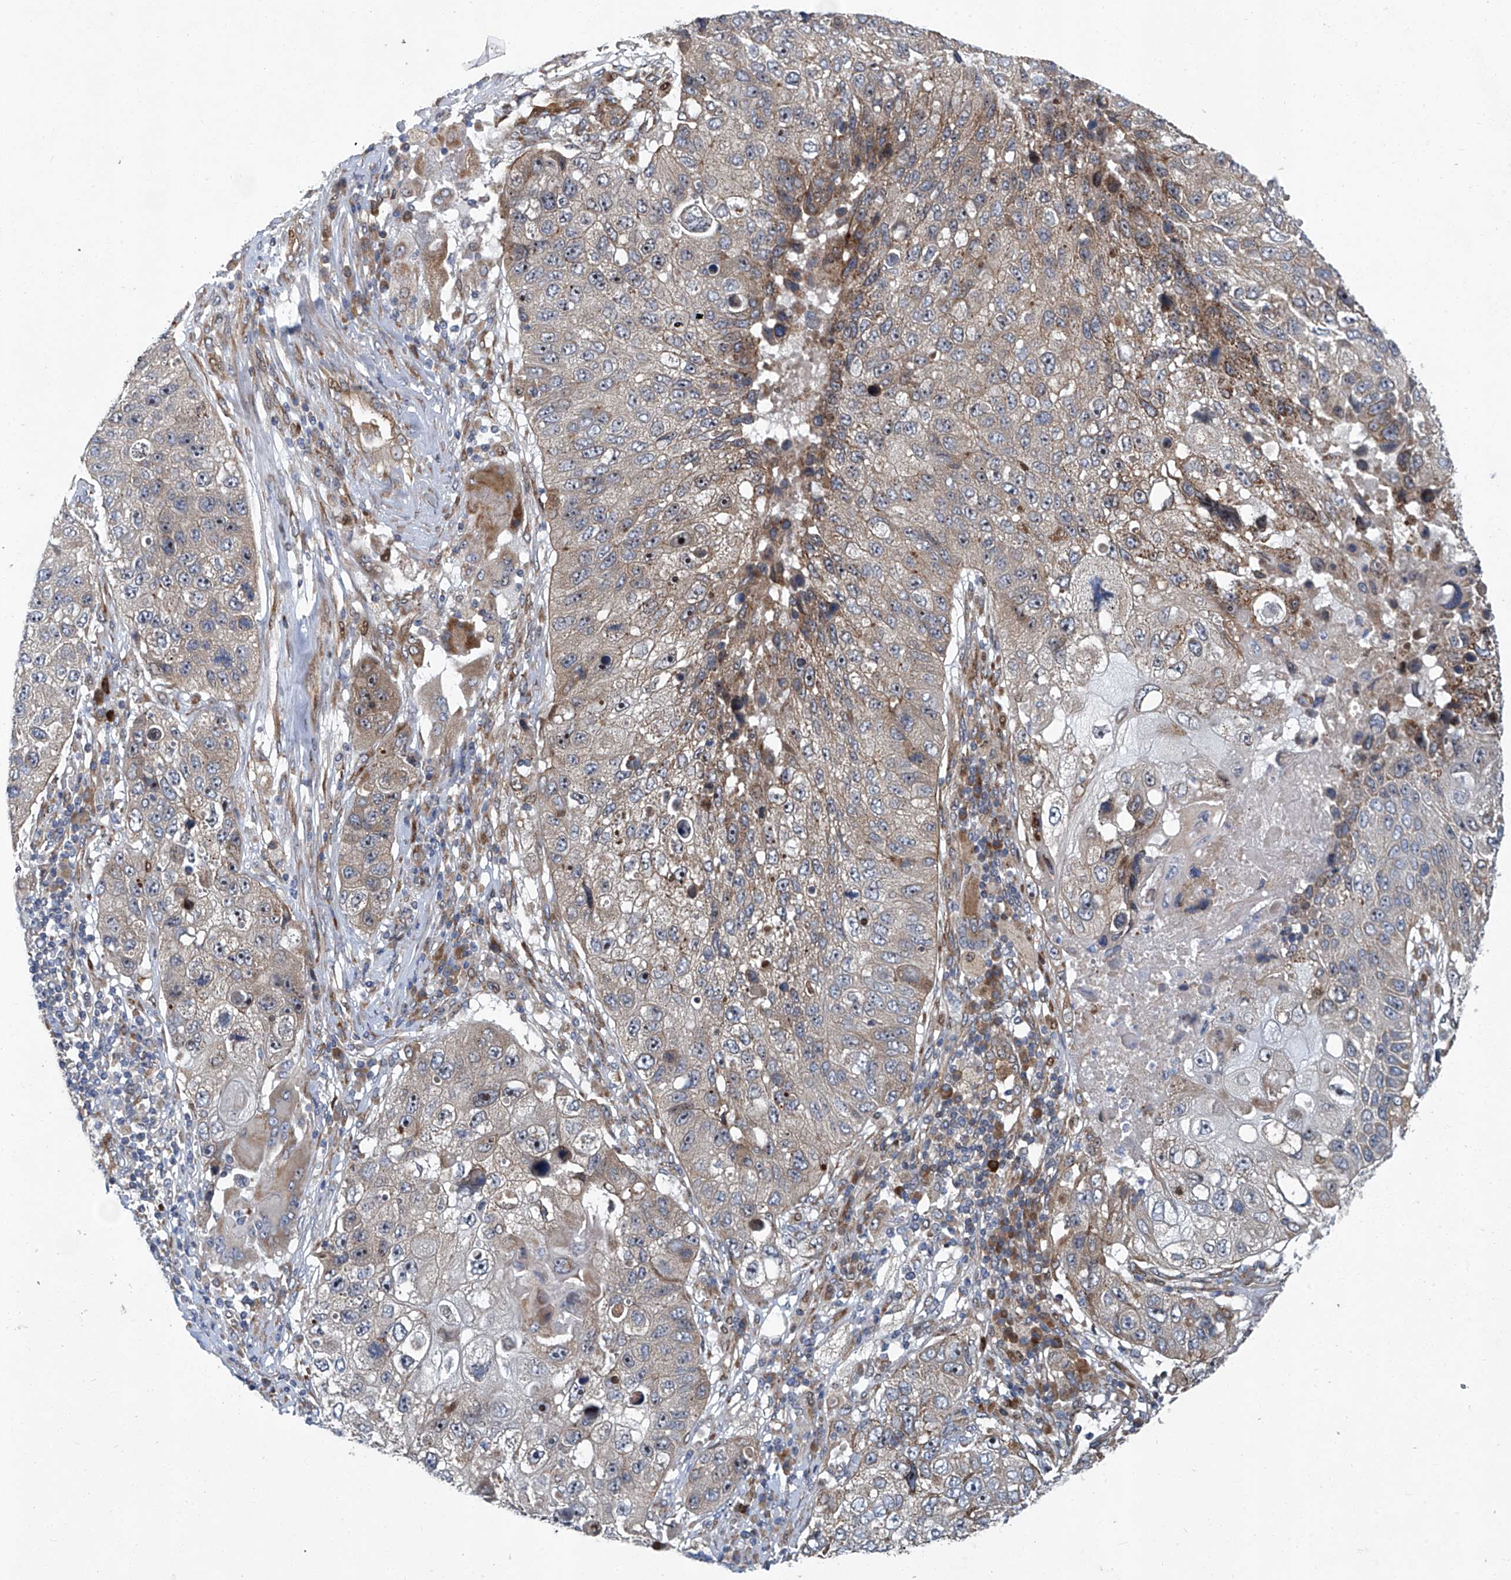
{"staining": {"intensity": "weak", "quantity": "<25%", "location": "cytoplasmic/membranous"}, "tissue": "lung cancer", "cell_type": "Tumor cells", "image_type": "cancer", "snomed": [{"axis": "morphology", "description": "Squamous cell carcinoma, NOS"}, {"axis": "topography", "description": "Lung"}], "caption": "A photomicrograph of human lung cancer is negative for staining in tumor cells.", "gene": "GPR132", "patient": {"sex": "male", "age": 61}}